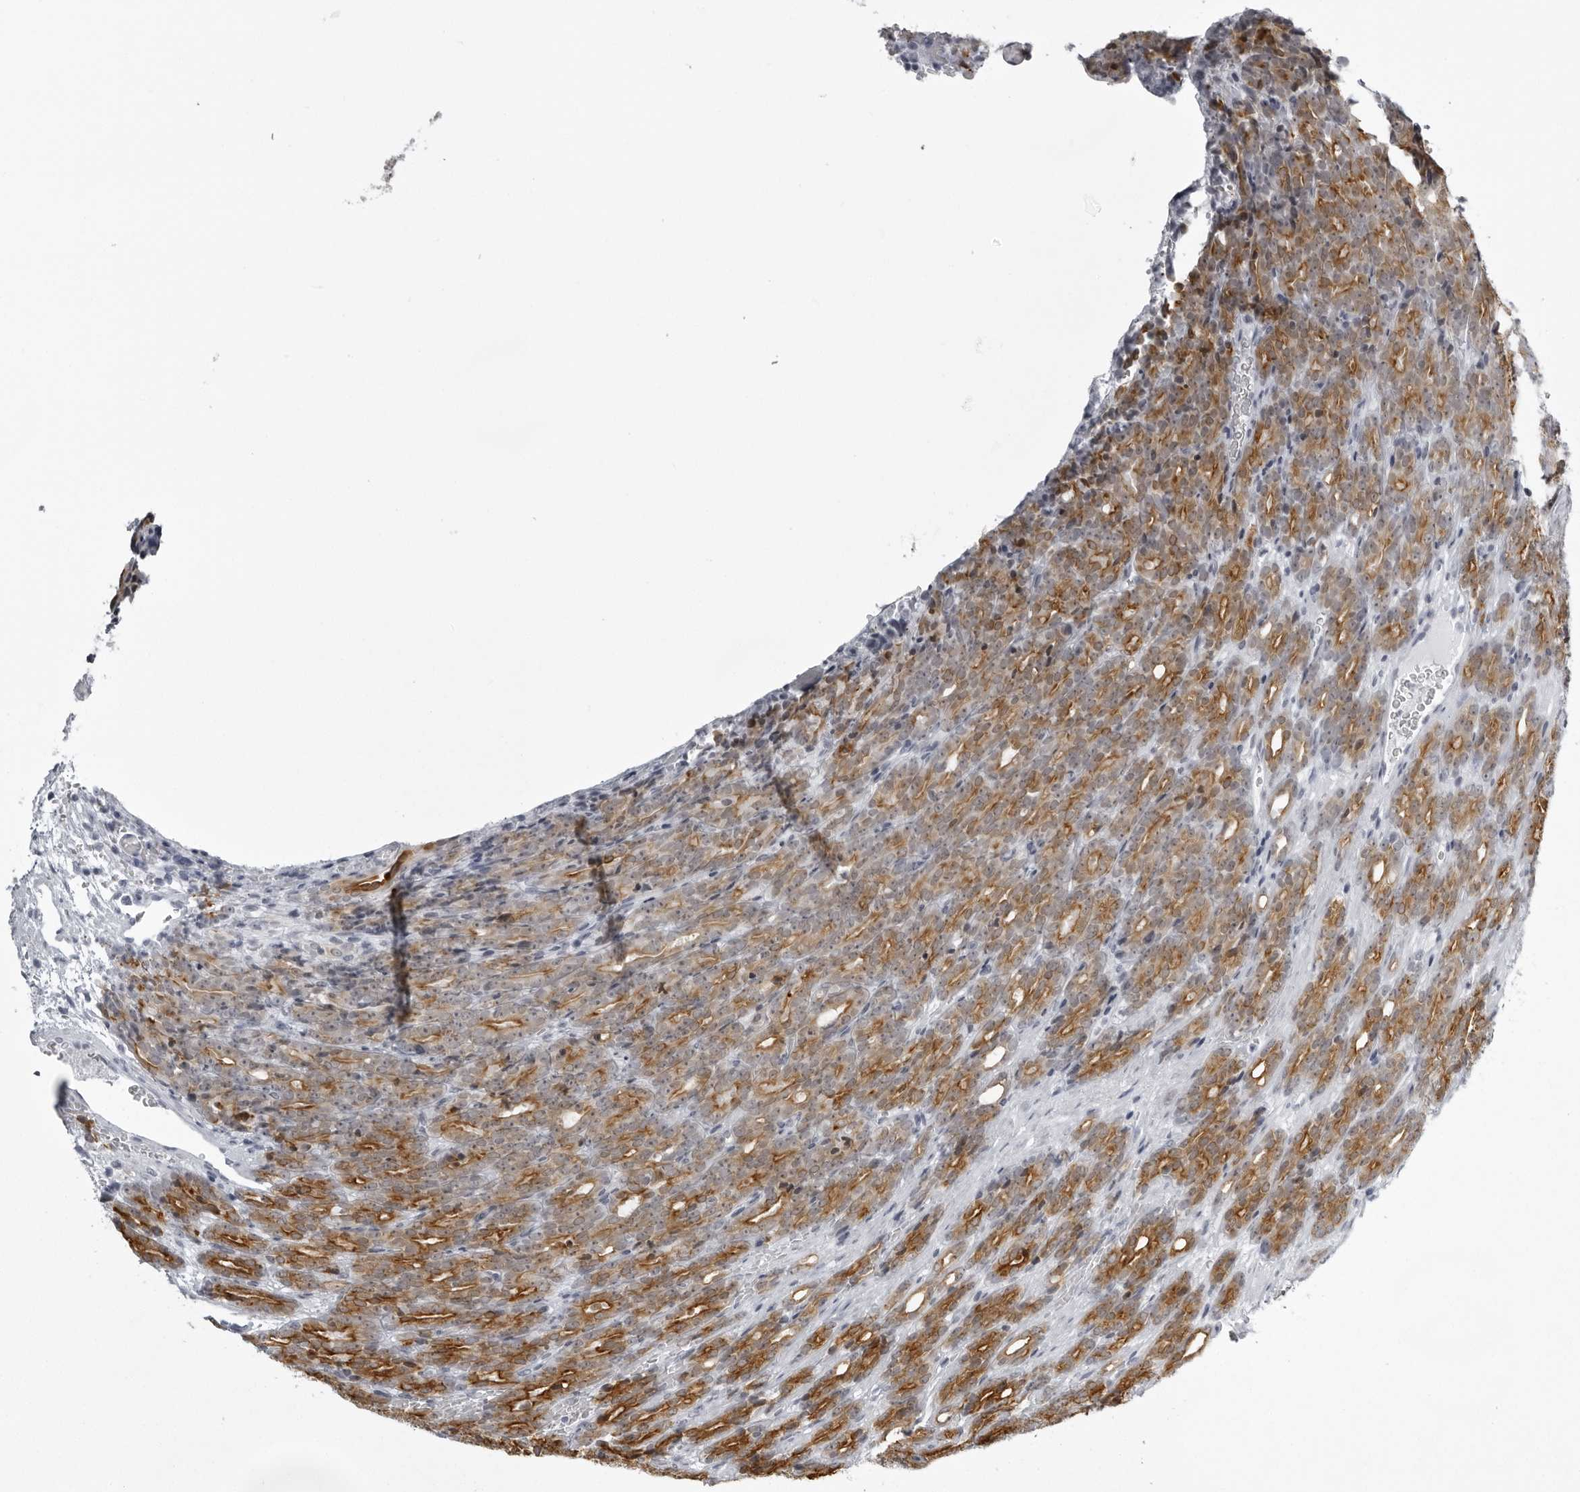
{"staining": {"intensity": "strong", "quantity": ">75%", "location": "cytoplasmic/membranous"}, "tissue": "prostate cancer", "cell_type": "Tumor cells", "image_type": "cancer", "snomed": [{"axis": "morphology", "description": "Adenocarcinoma, High grade"}, {"axis": "topography", "description": "Prostate"}], "caption": "The histopathology image displays immunohistochemical staining of prostate cancer (adenocarcinoma (high-grade)). There is strong cytoplasmic/membranous staining is seen in approximately >75% of tumor cells.", "gene": "UROD", "patient": {"sex": "male", "age": 62}}